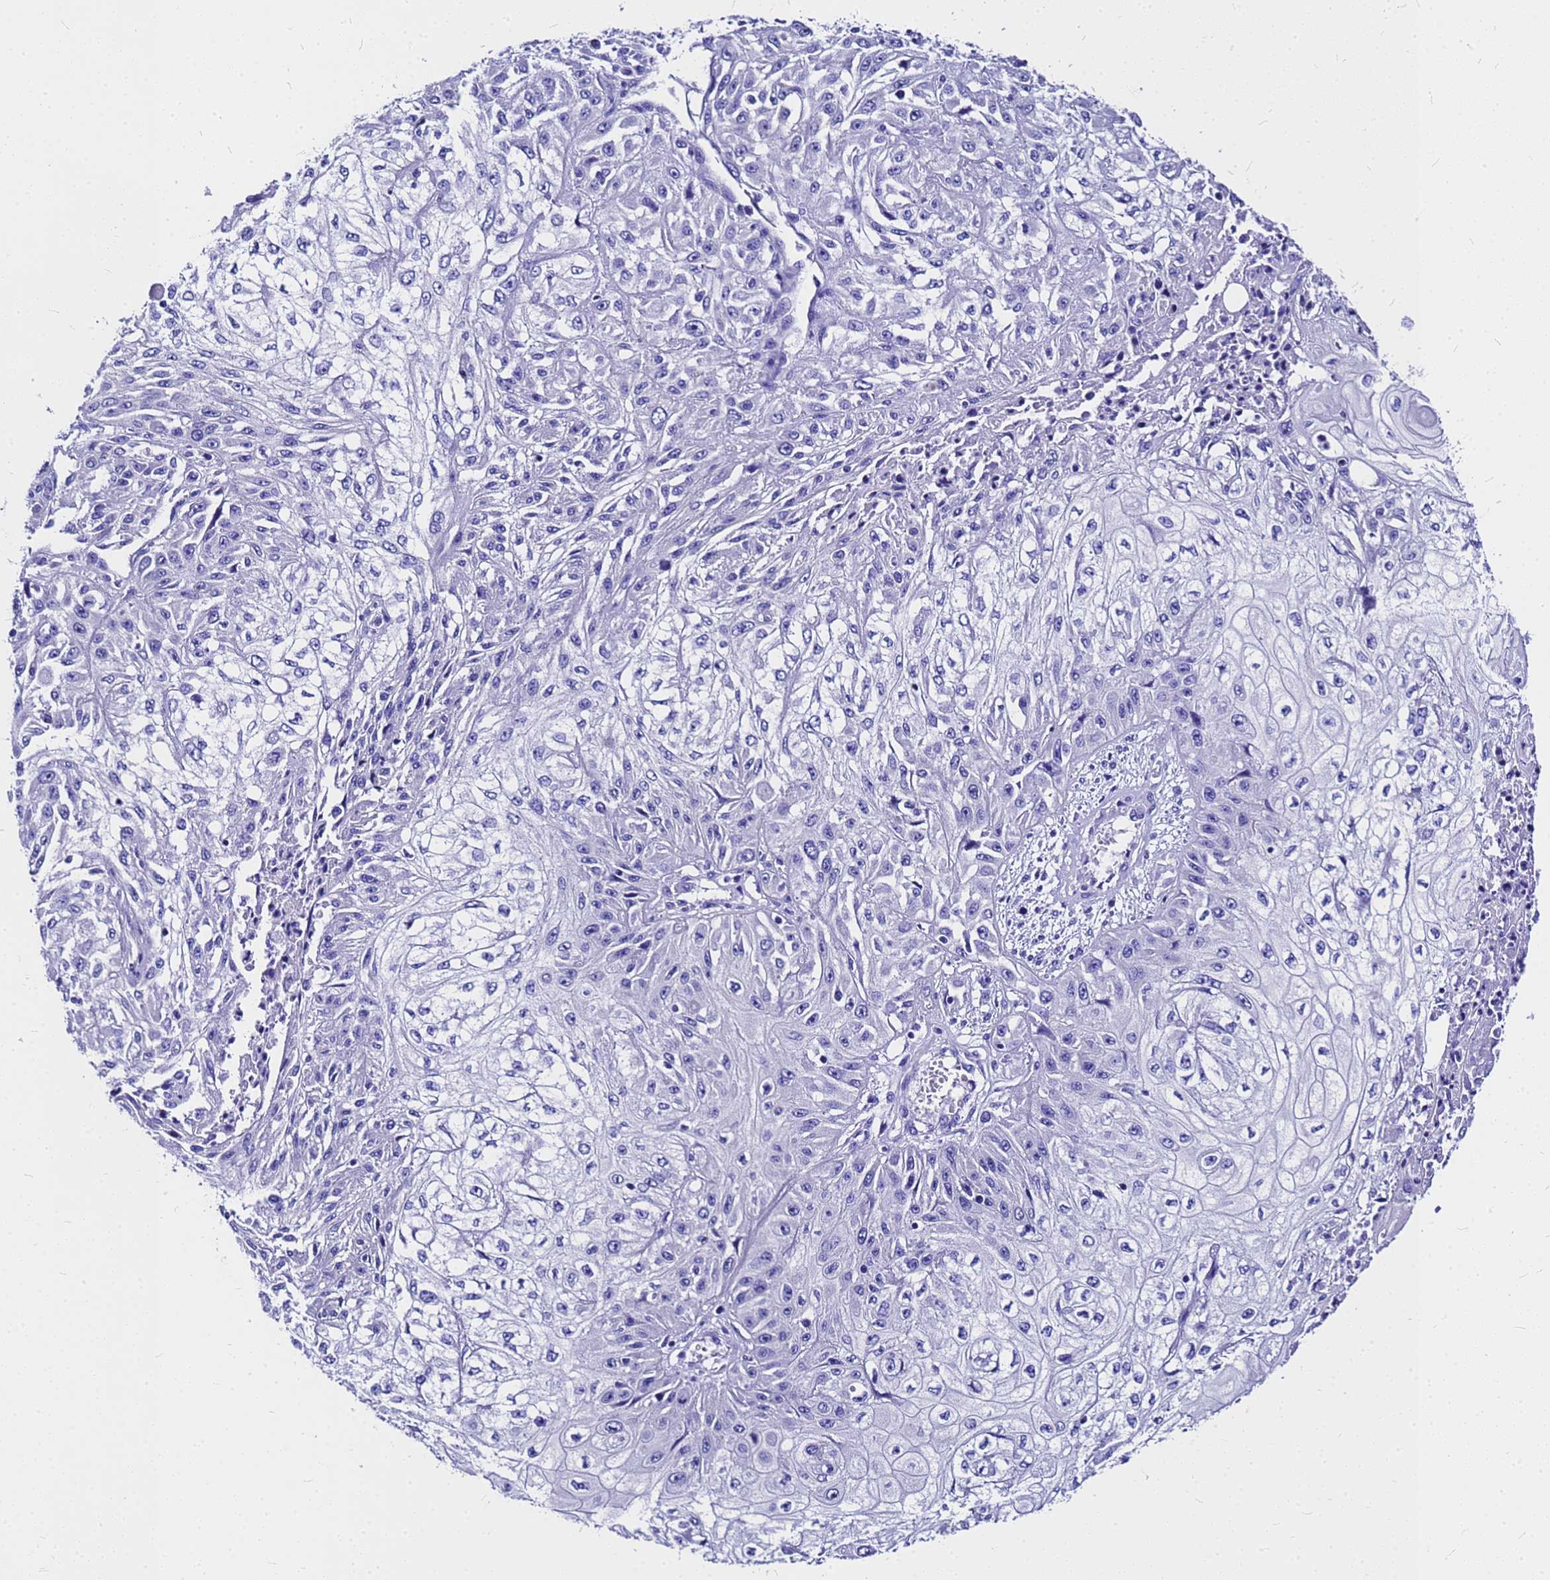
{"staining": {"intensity": "negative", "quantity": "none", "location": "none"}, "tissue": "skin cancer", "cell_type": "Tumor cells", "image_type": "cancer", "snomed": [{"axis": "morphology", "description": "Squamous cell carcinoma, NOS"}, {"axis": "morphology", "description": "Squamous cell carcinoma, metastatic, NOS"}, {"axis": "topography", "description": "Skin"}, {"axis": "topography", "description": "Lymph node"}], "caption": "Protein analysis of metastatic squamous cell carcinoma (skin) exhibits no significant positivity in tumor cells.", "gene": "HERC4", "patient": {"sex": "male", "age": 75}}